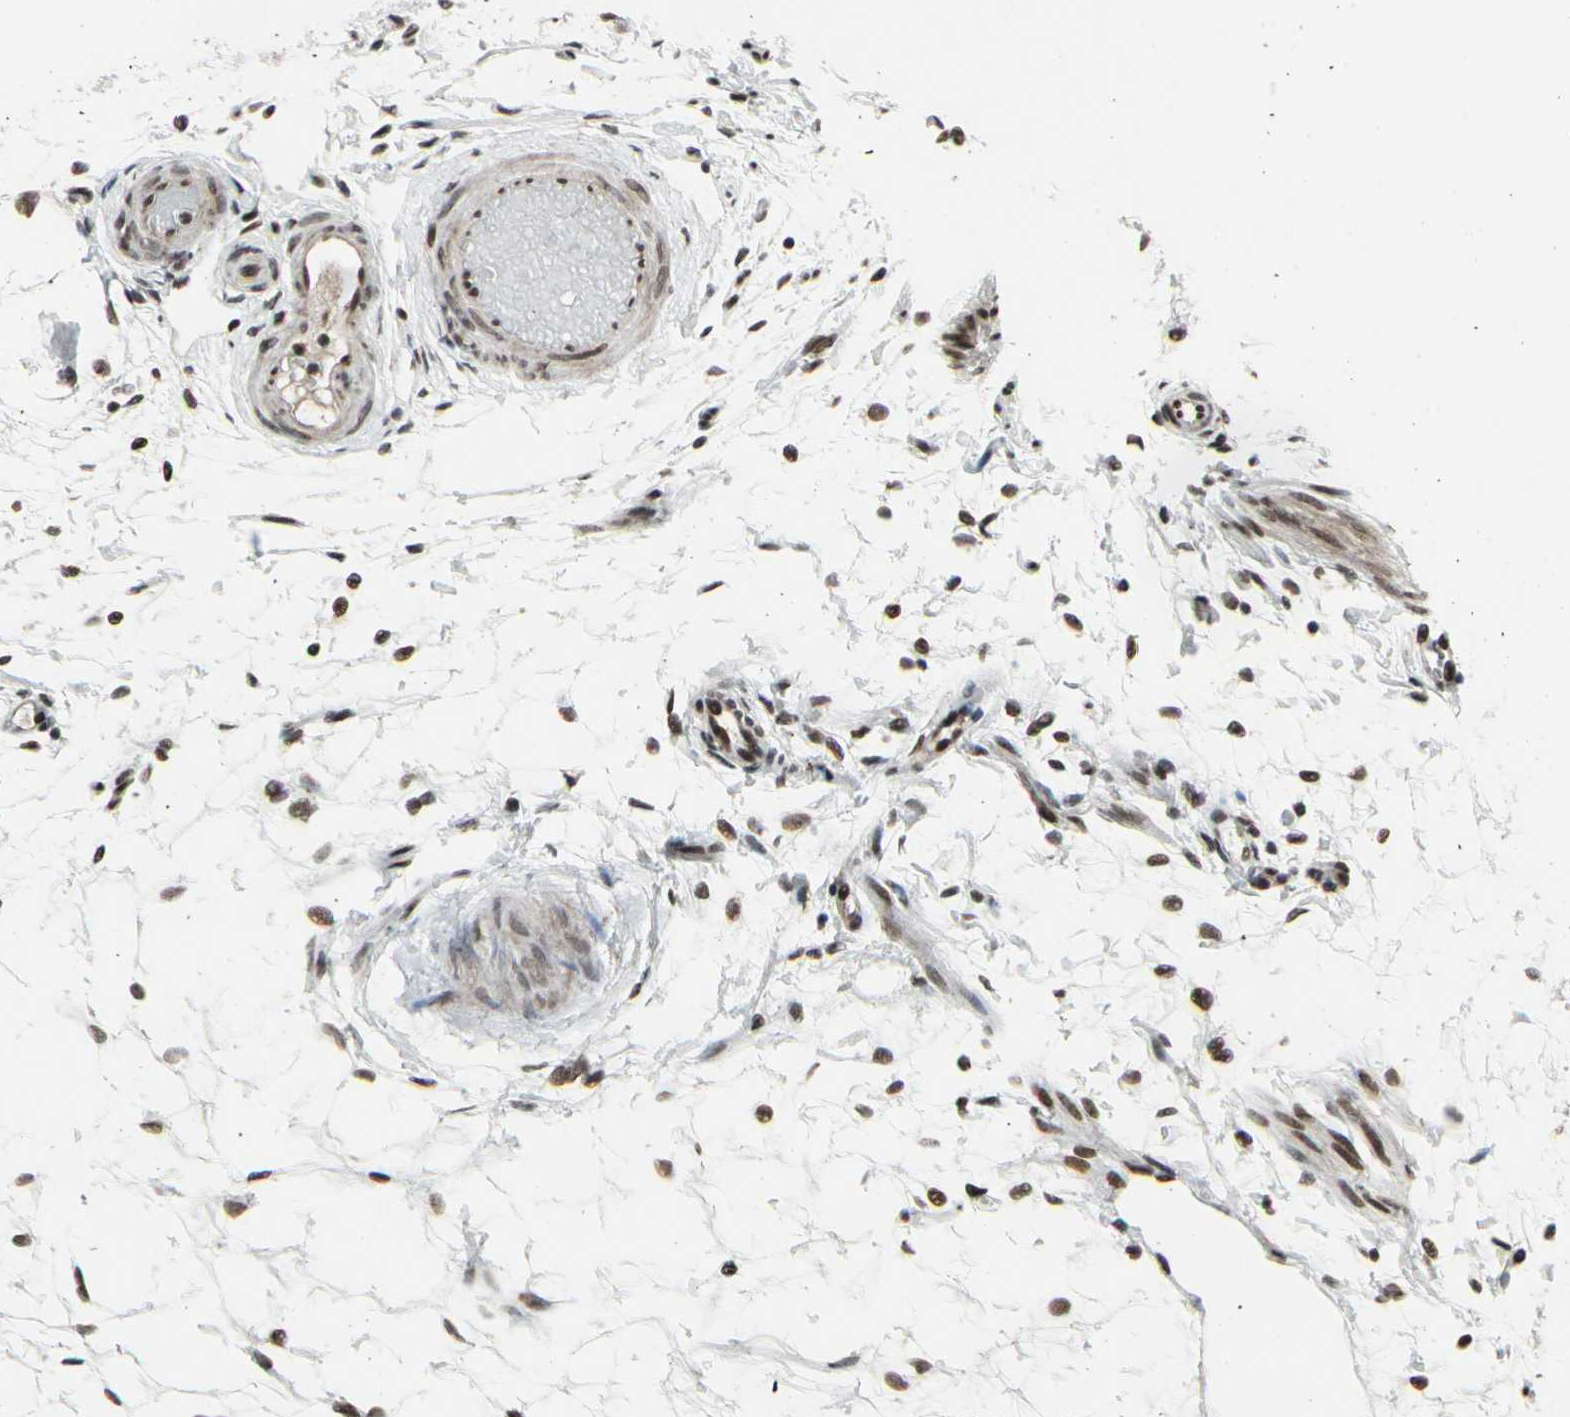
{"staining": {"intensity": "strong", "quantity": ">75%", "location": "nuclear"}, "tissue": "fallopian tube", "cell_type": "Glandular cells", "image_type": "normal", "snomed": [{"axis": "morphology", "description": "Normal tissue, NOS"}, {"axis": "morphology", "description": "Dermoid, NOS"}, {"axis": "topography", "description": "Fallopian tube"}], "caption": "Immunohistochemistry (DAB (3,3'-diaminobenzidine)) staining of benign fallopian tube demonstrates strong nuclear protein expression in about >75% of glandular cells.", "gene": "HMG20A", "patient": {"sex": "female", "age": 33}}